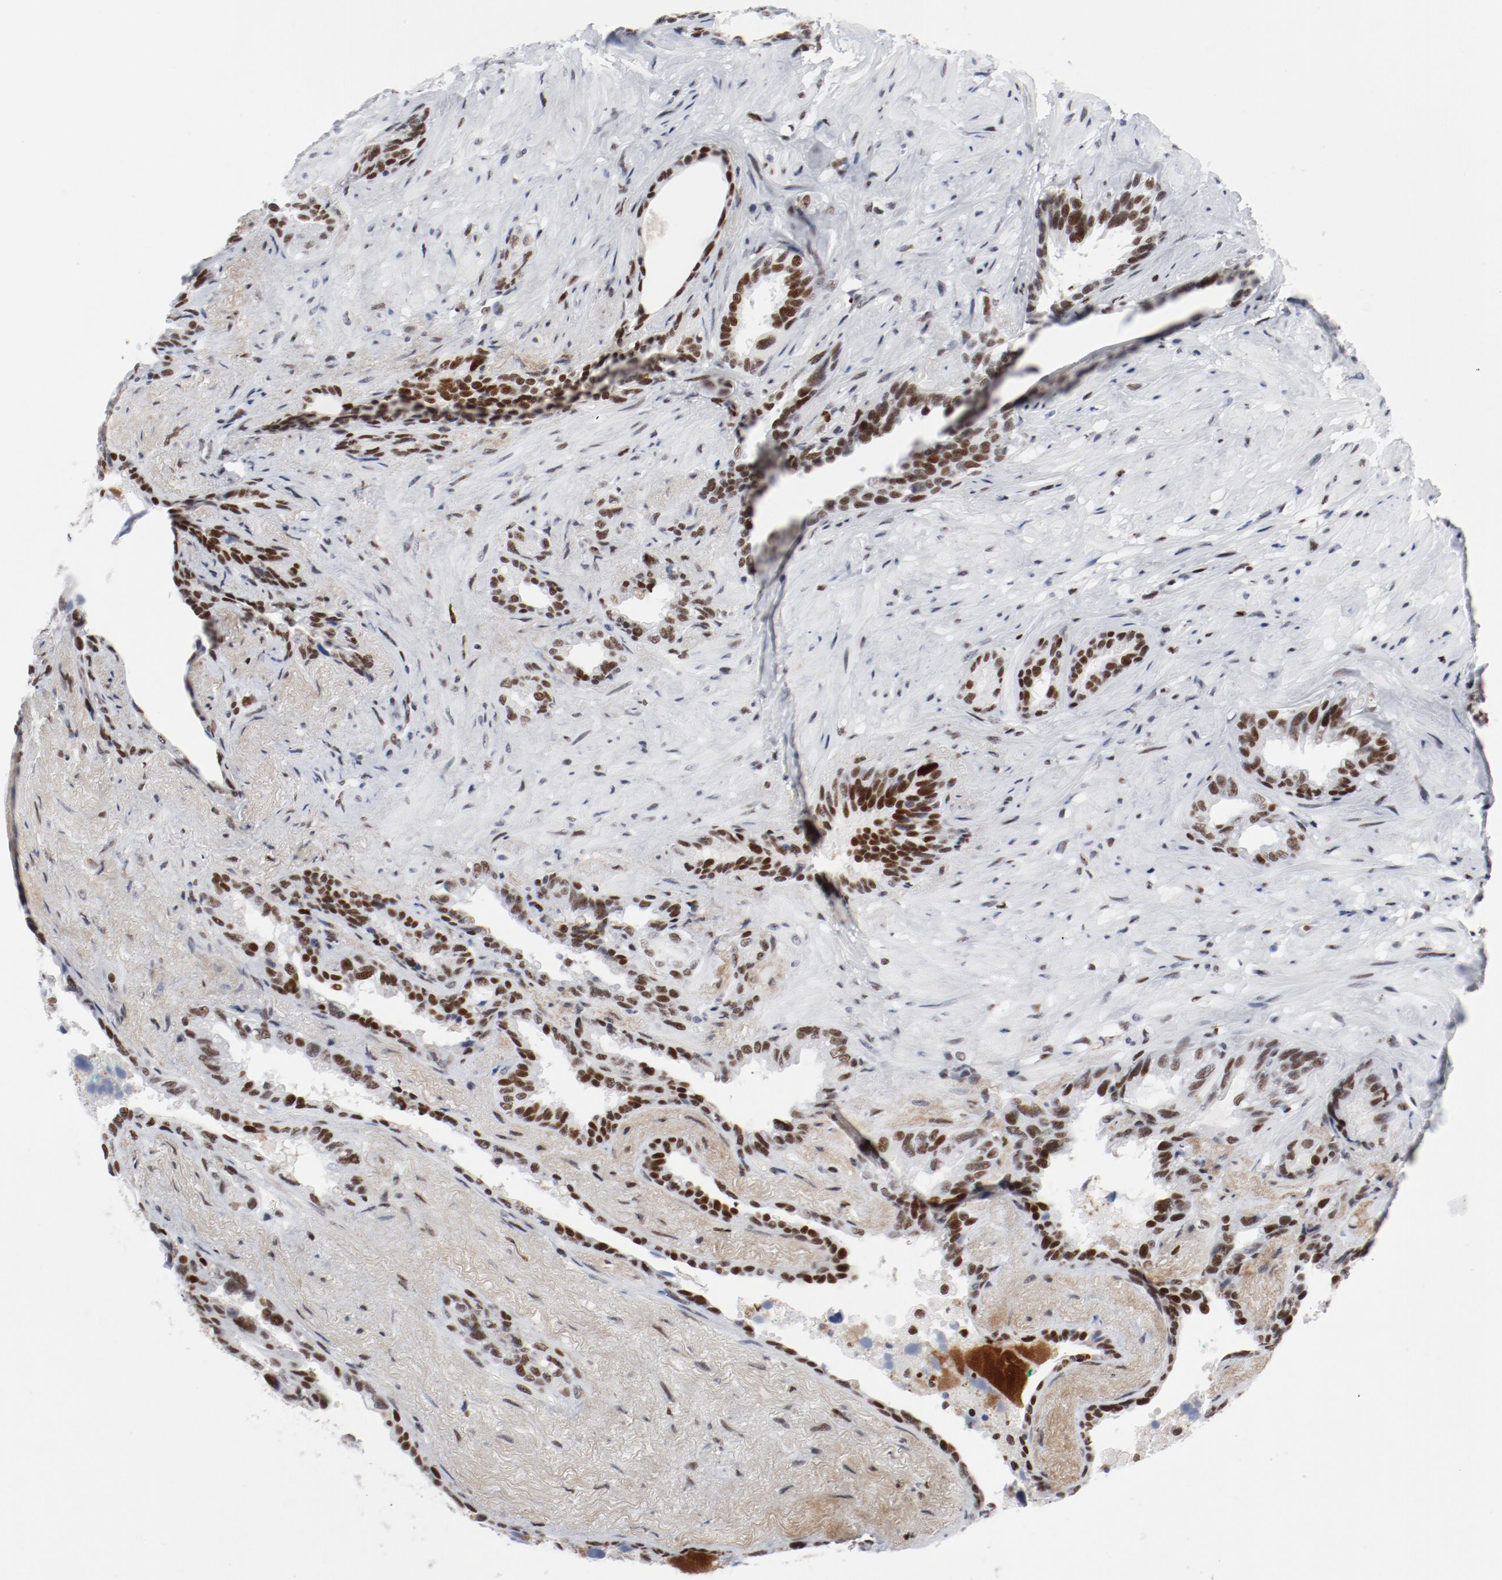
{"staining": {"intensity": "strong", "quantity": "25%-75%", "location": "nuclear"}, "tissue": "seminal vesicle", "cell_type": "Glandular cells", "image_type": "normal", "snomed": [{"axis": "morphology", "description": "Normal tissue, NOS"}, {"axis": "topography", "description": "Seminal veicle"}], "caption": "Seminal vesicle stained with DAB (3,3'-diaminobenzidine) IHC reveals high levels of strong nuclear positivity in about 25%-75% of glandular cells. Using DAB (brown) and hematoxylin (blue) stains, captured at high magnification using brightfield microscopy.", "gene": "POLD1", "patient": {"sex": "male", "age": 61}}